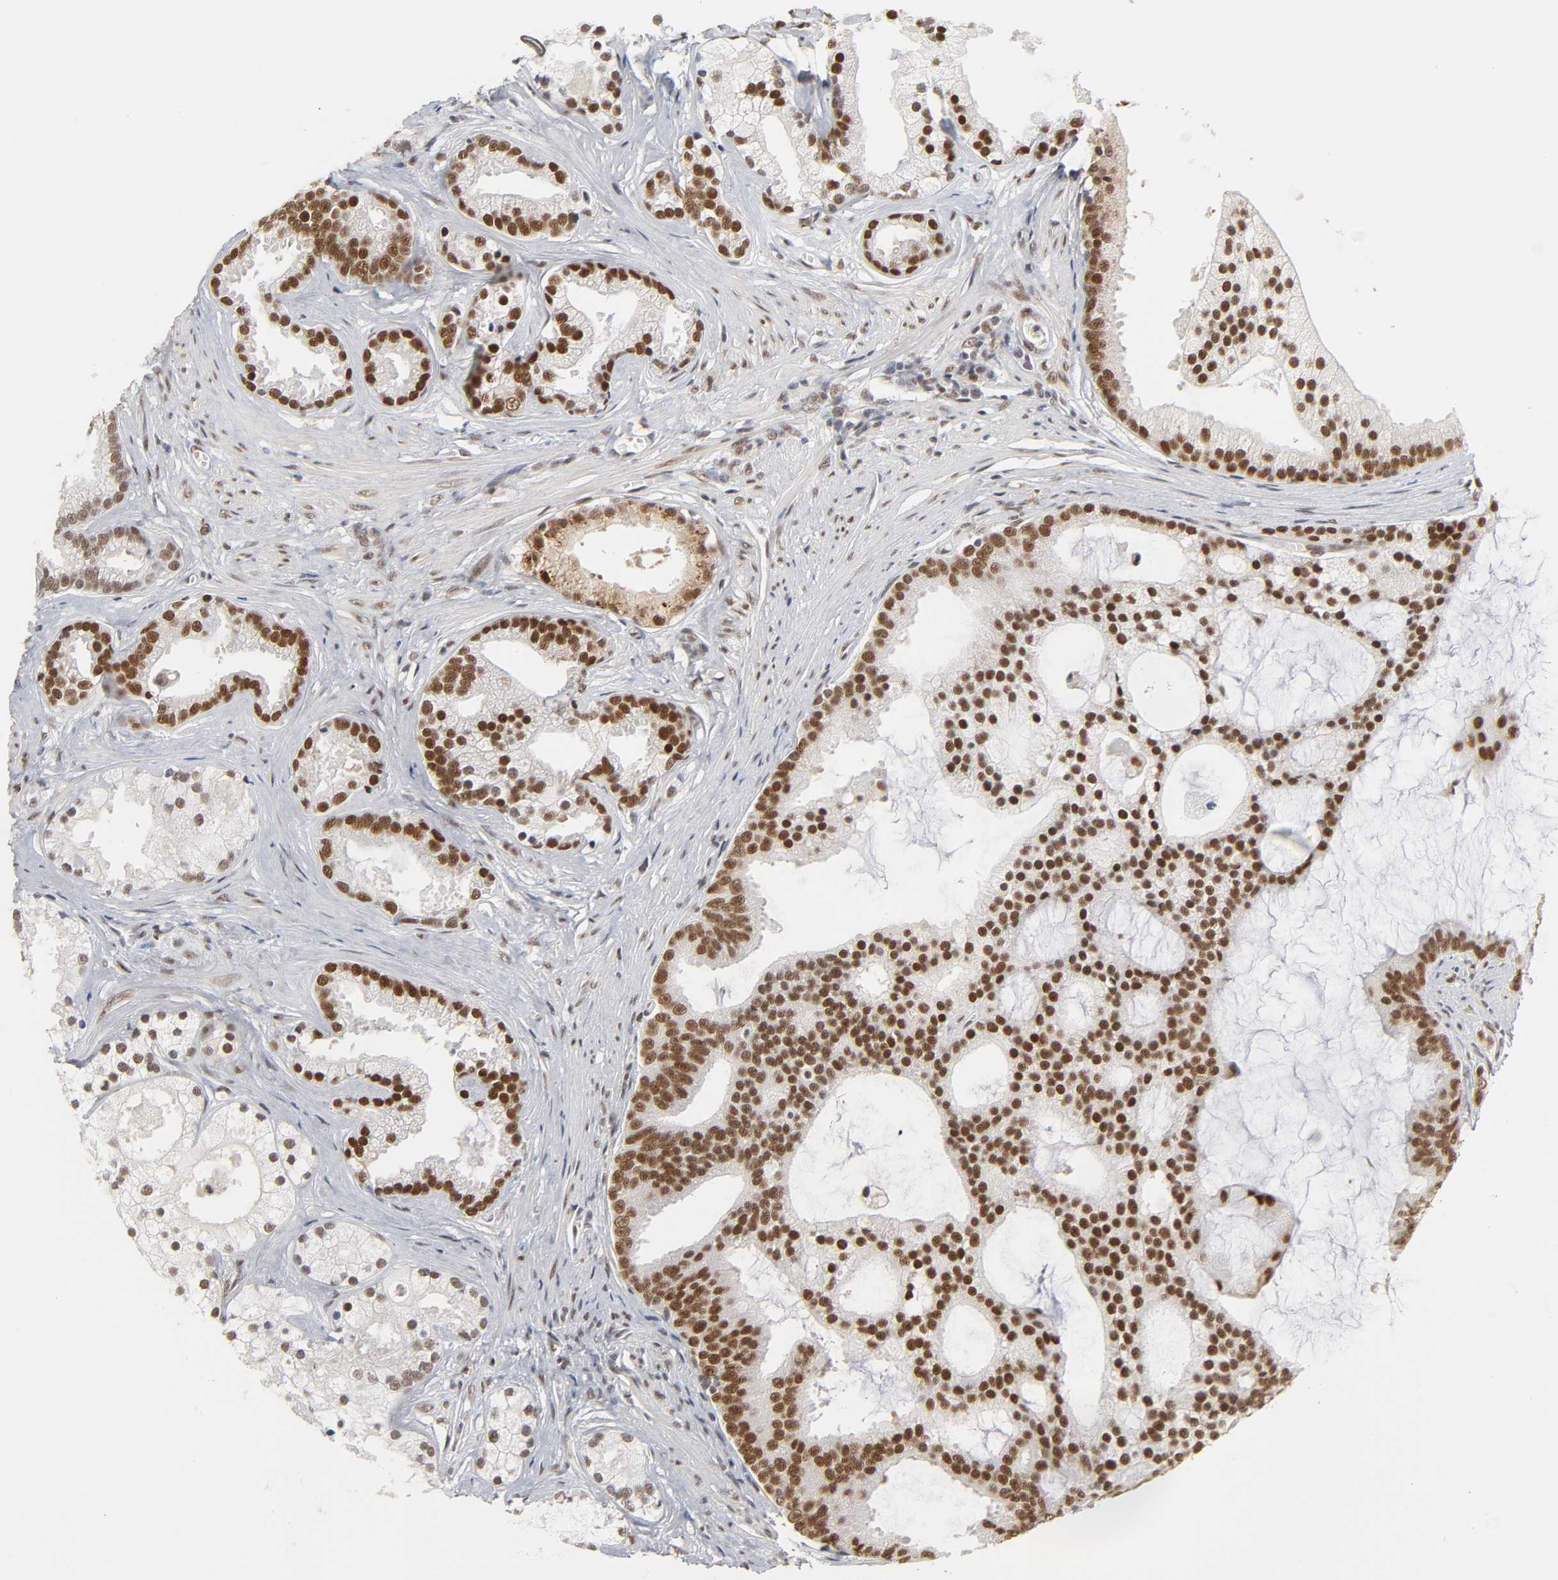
{"staining": {"intensity": "strong", "quantity": ">75%", "location": "nuclear"}, "tissue": "prostate cancer", "cell_type": "Tumor cells", "image_type": "cancer", "snomed": [{"axis": "morphology", "description": "Adenocarcinoma, Low grade"}, {"axis": "topography", "description": "Prostate"}], "caption": "The photomicrograph demonstrates a brown stain indicating the presence of a protein in the nuclear of tumor cells in prostate cancer.", "gene": "TRIM33", "patient": {"sex": "male", "age": 58}}